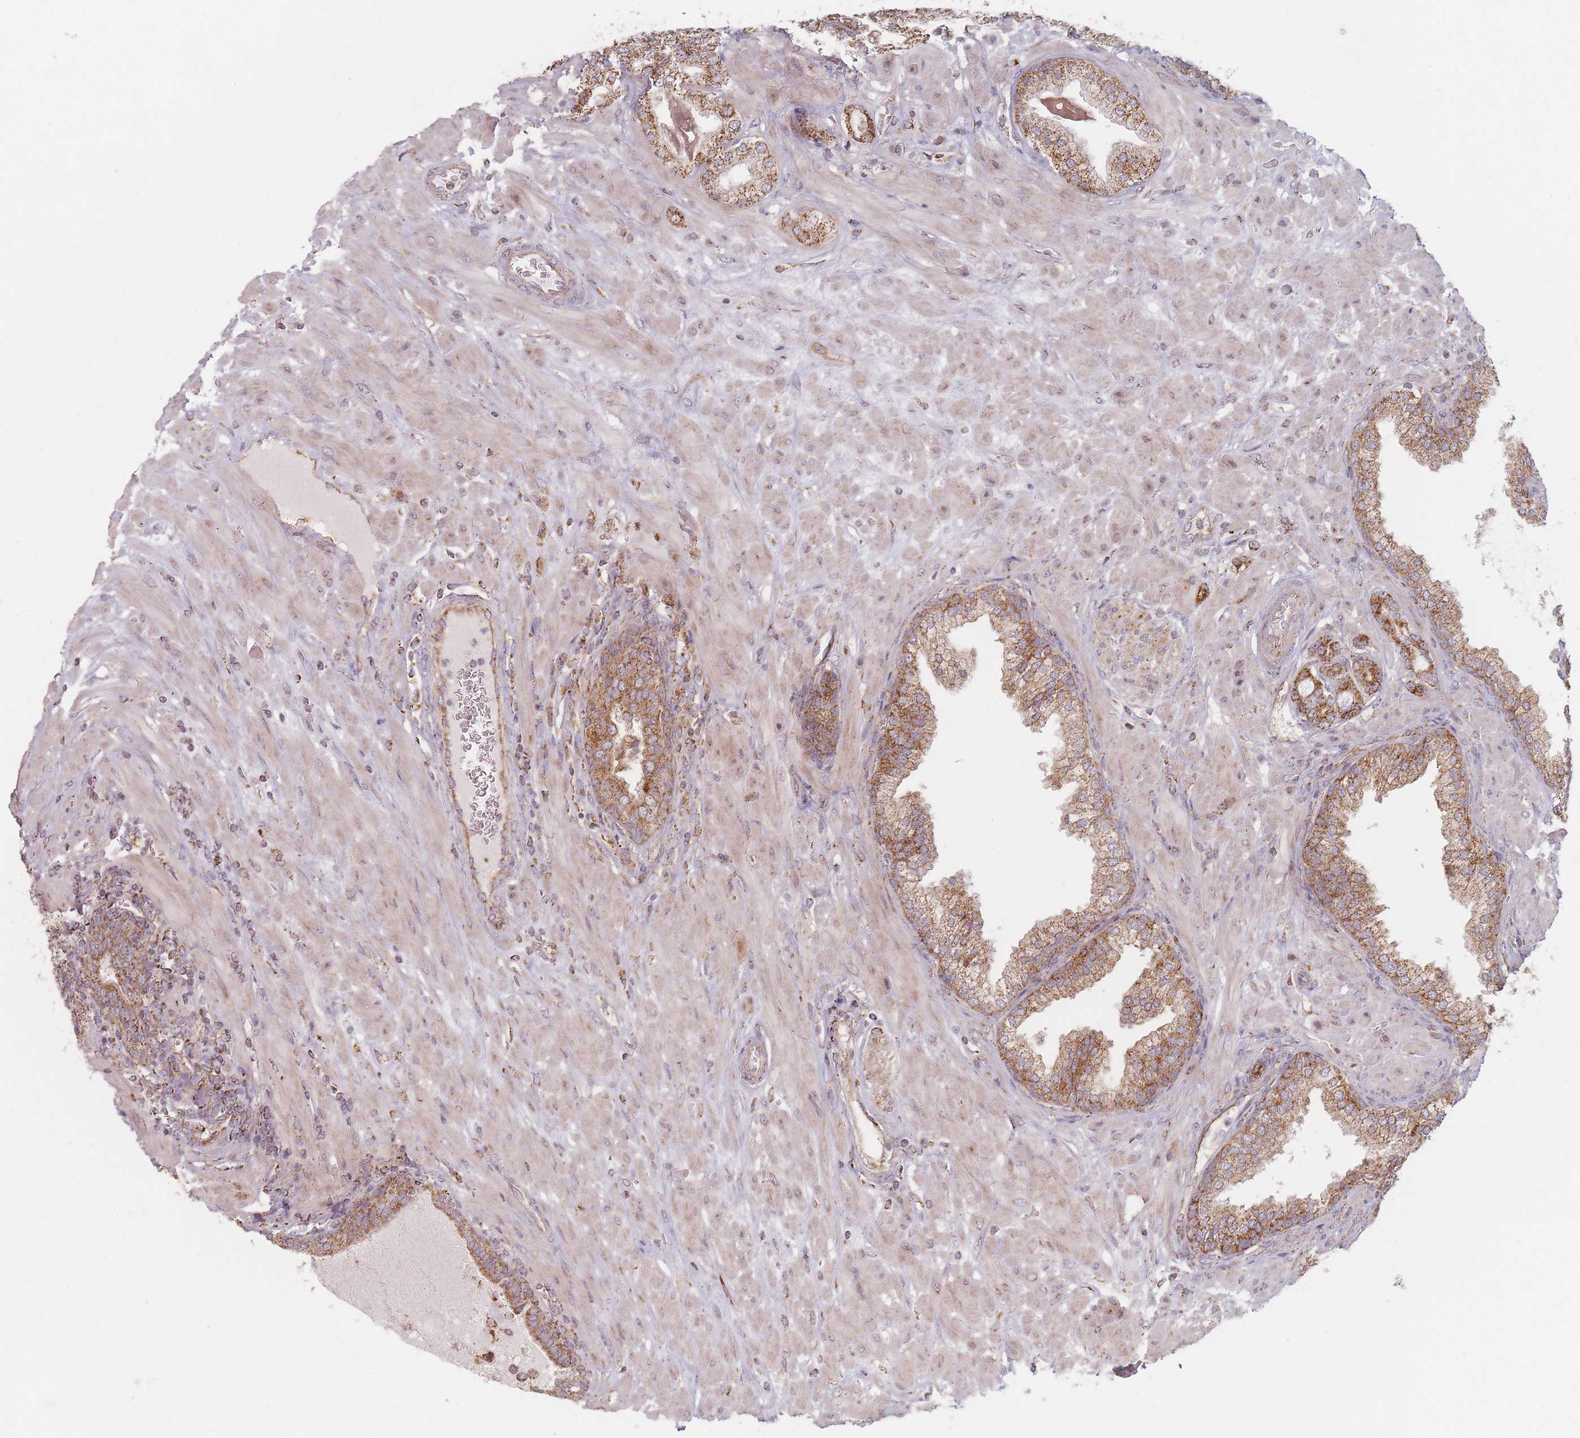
{"staining": {"intensity": "moderate", "quantity": ">75%", "location": "cytoplasmic/membranous"}, "tissue": "prostate cancer", "cell_type": "Tumor cells", "image_type": "cancer", "snomed": [{"axis": "morphology", "description": "Adenocarcinoma, High grade"}, {"axis": "topography", "description": "Prostate"}], "caption": "Prostate cancer was stained to show a protein in brown. There is medium levels of moderate cytoplasmic/membranous staining in approximately >75% of tumor cells.", "gene": "ESRP2", "patient": {"sex": "male", "age": 55}}